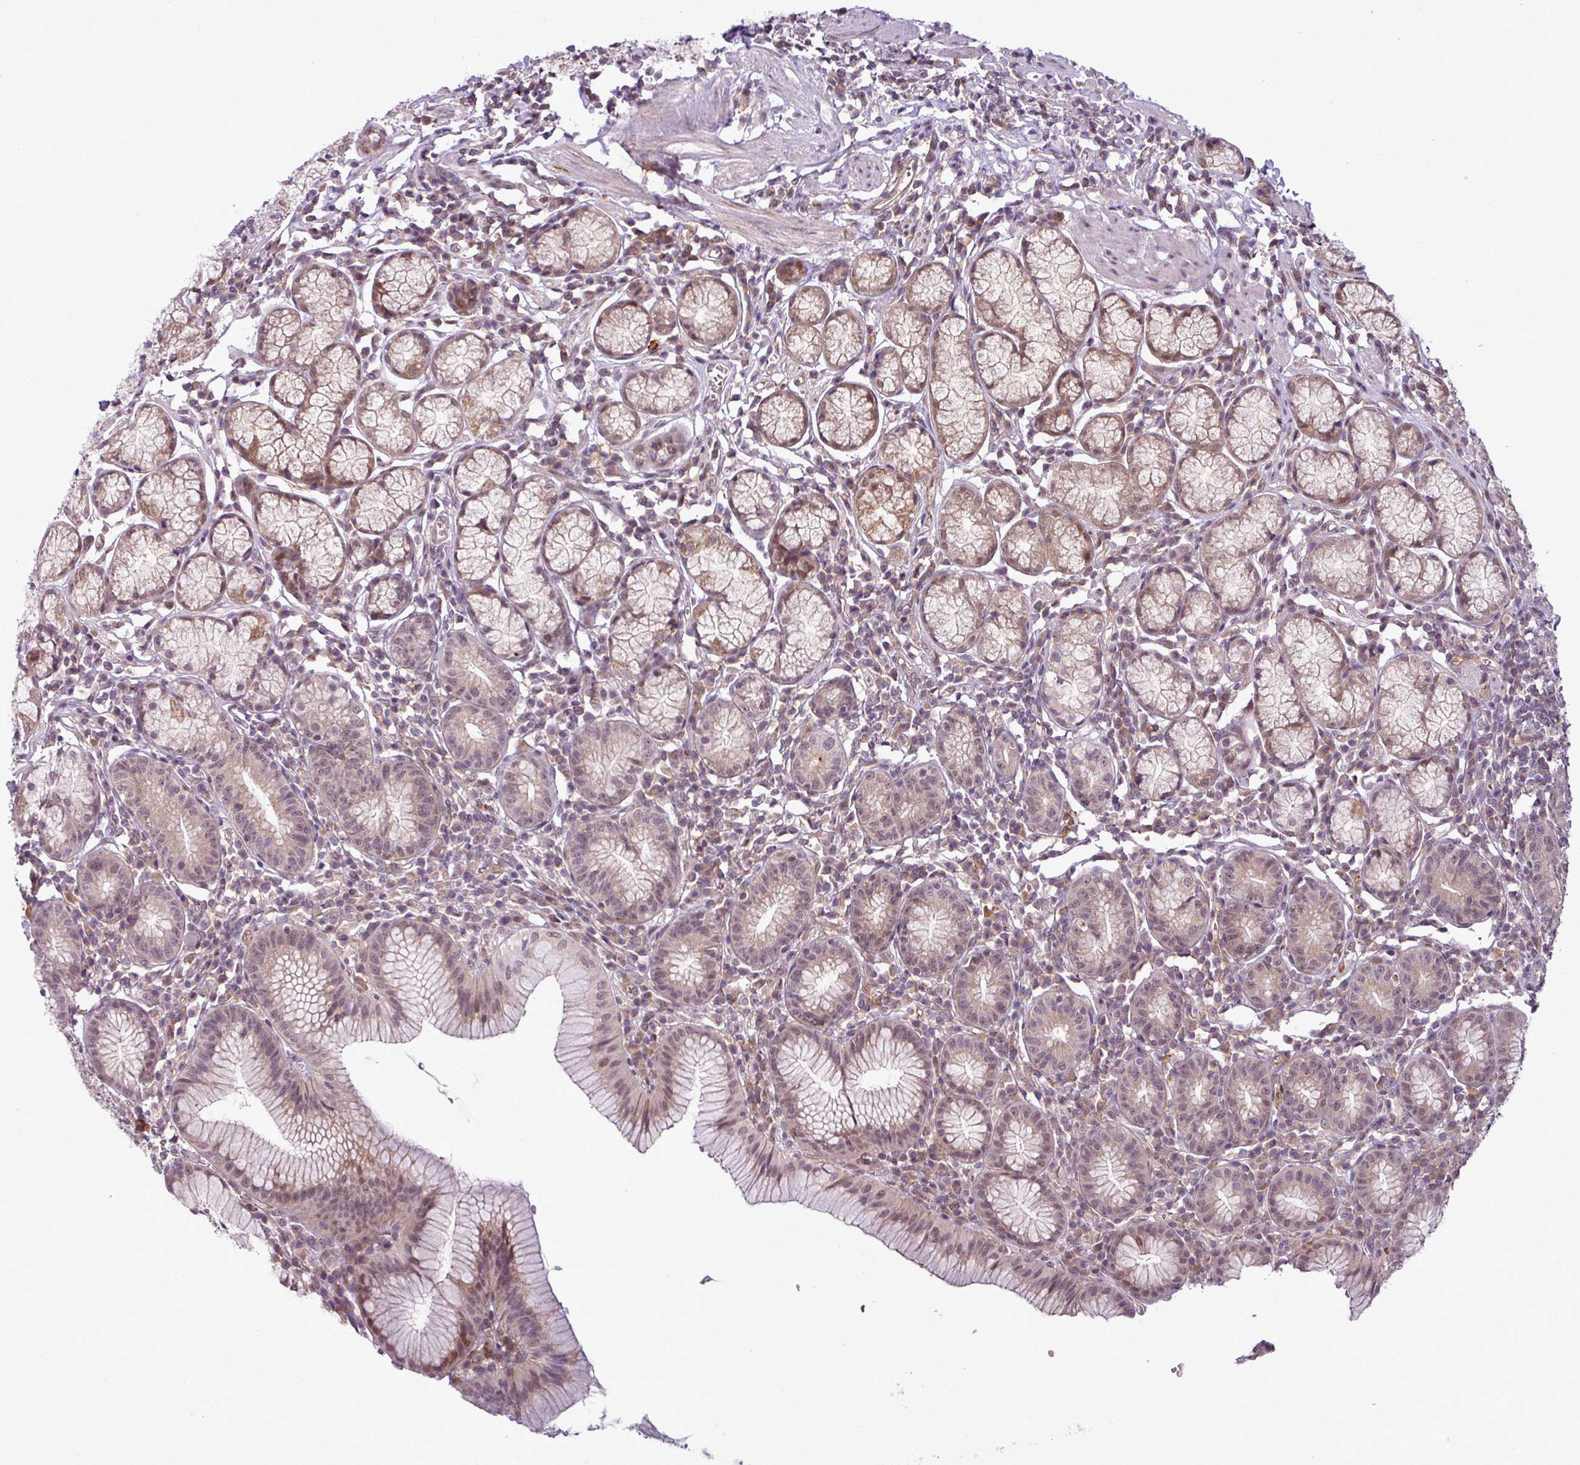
{"staining": {"intensity": "moderate", "quantity": ">75%", "location": "cytoplasmic/membranous,nuclear"}, "tissue": "stomach", "cell_type": "Glandular cells", "image_type": "normal", "snomed": [{"axis": "morphology", "description": "Normal tissue, NOS"}, {"axis": "topography", "description": "Stomach"}], "caption": "Normal stomach was stained to show a protein in brown. There is medium levels of moderate cytoplasmic/membranous,nuclear staining in approximately >75% of glandular cells.", "gene": "ZC2HC1C", "patient": {"sex": "male", "age": 55}}